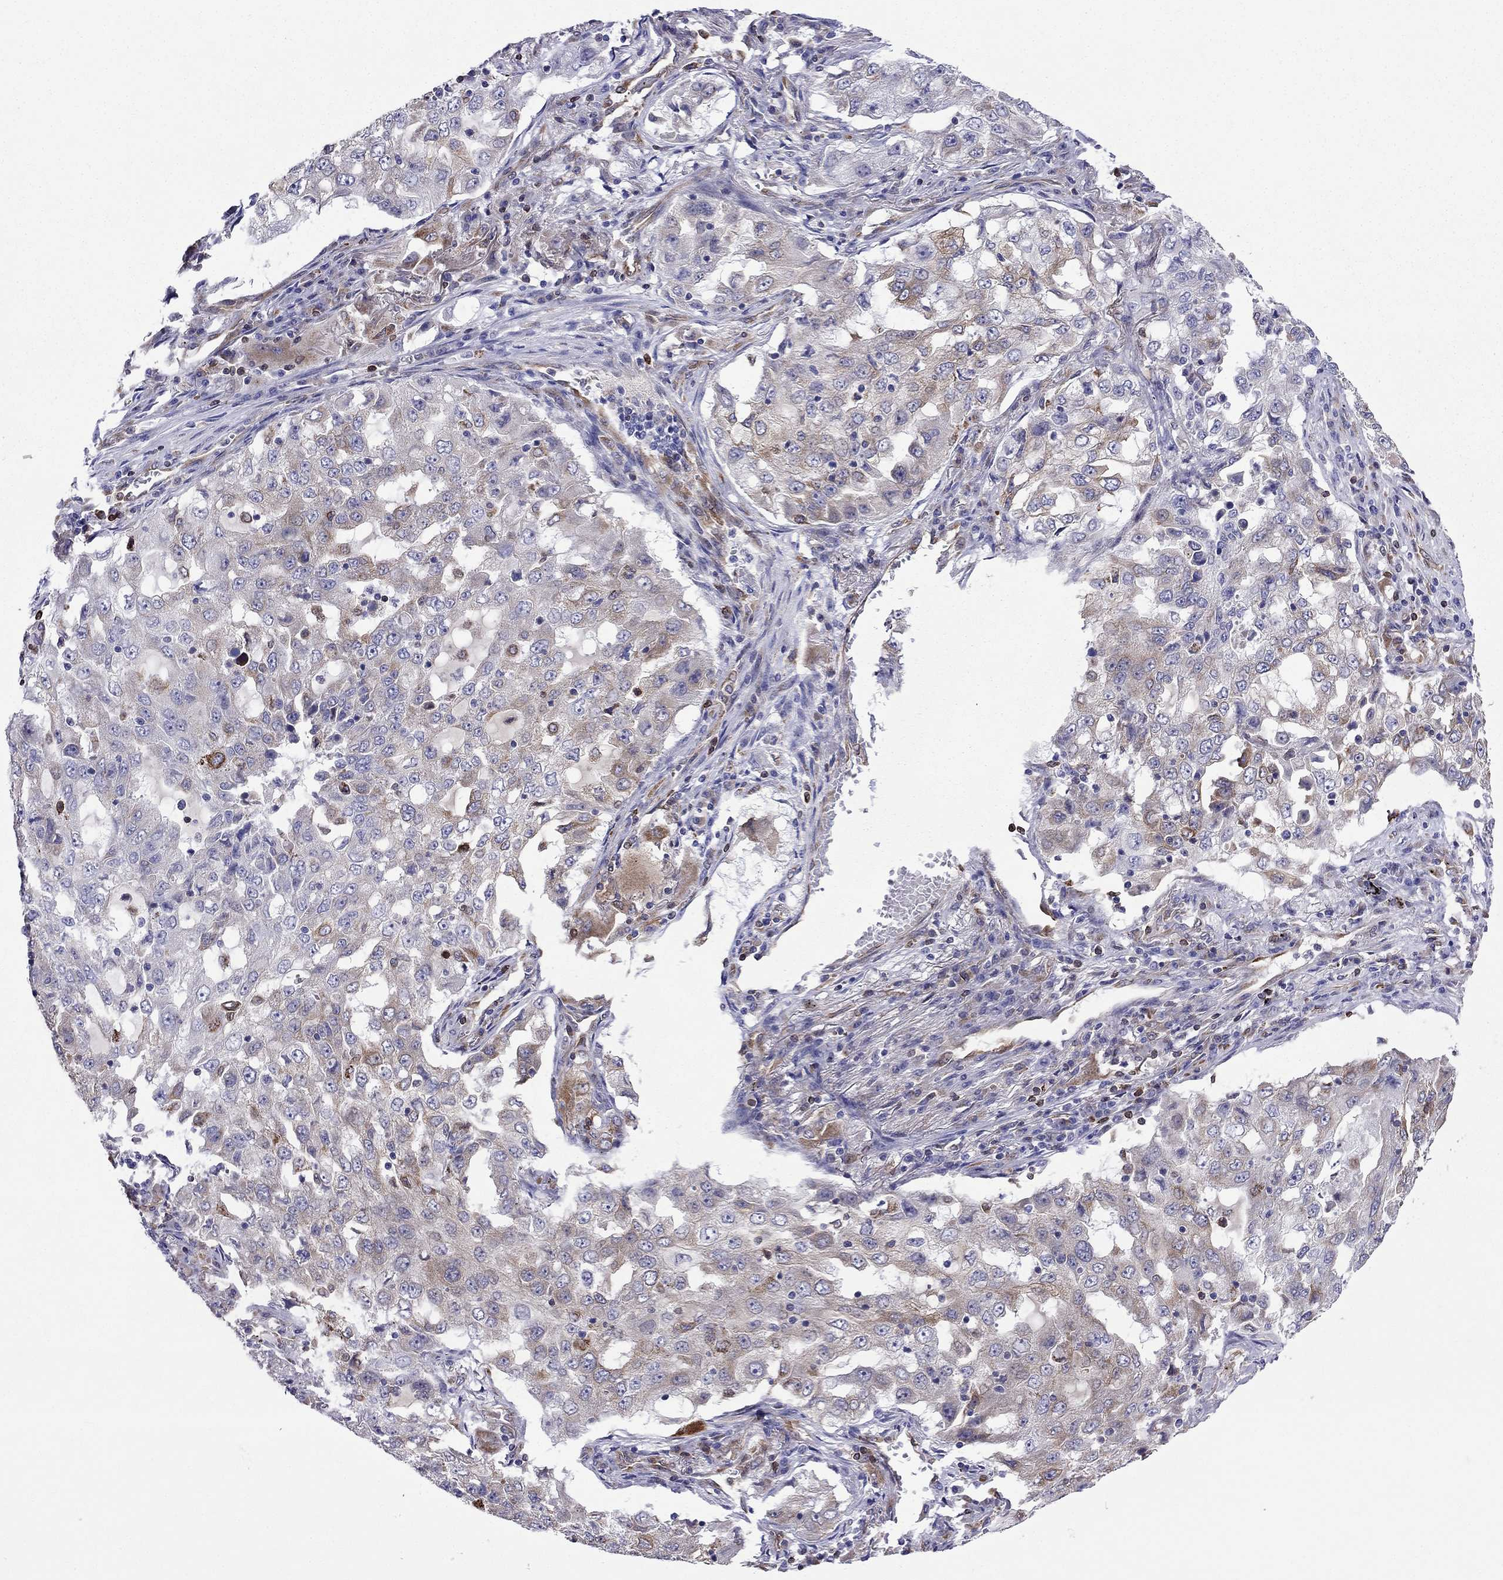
{"staining": {"intensity": "moderate", "quantity": "<25%", "location": "cytoplasmic/membranous"}, "tissue": "lung cancer", "cell_type": "Tumor cells", "image_type": "cancer", "snomed": [{"axis": "morphology", "description": "Adenocarcinoma, NOS"}, {"axis": "topography", "description": "Lung"}], "caption": "High-power microscopy captured an immunohistochemistry (IHC) micrograph of adenocarcinoma (lung), revealing moderate cytoplasmic/membranous staining in about <25% of tumor cells.", "gene": "GNAL", "patient": {"sex": "female", "age": 61}}